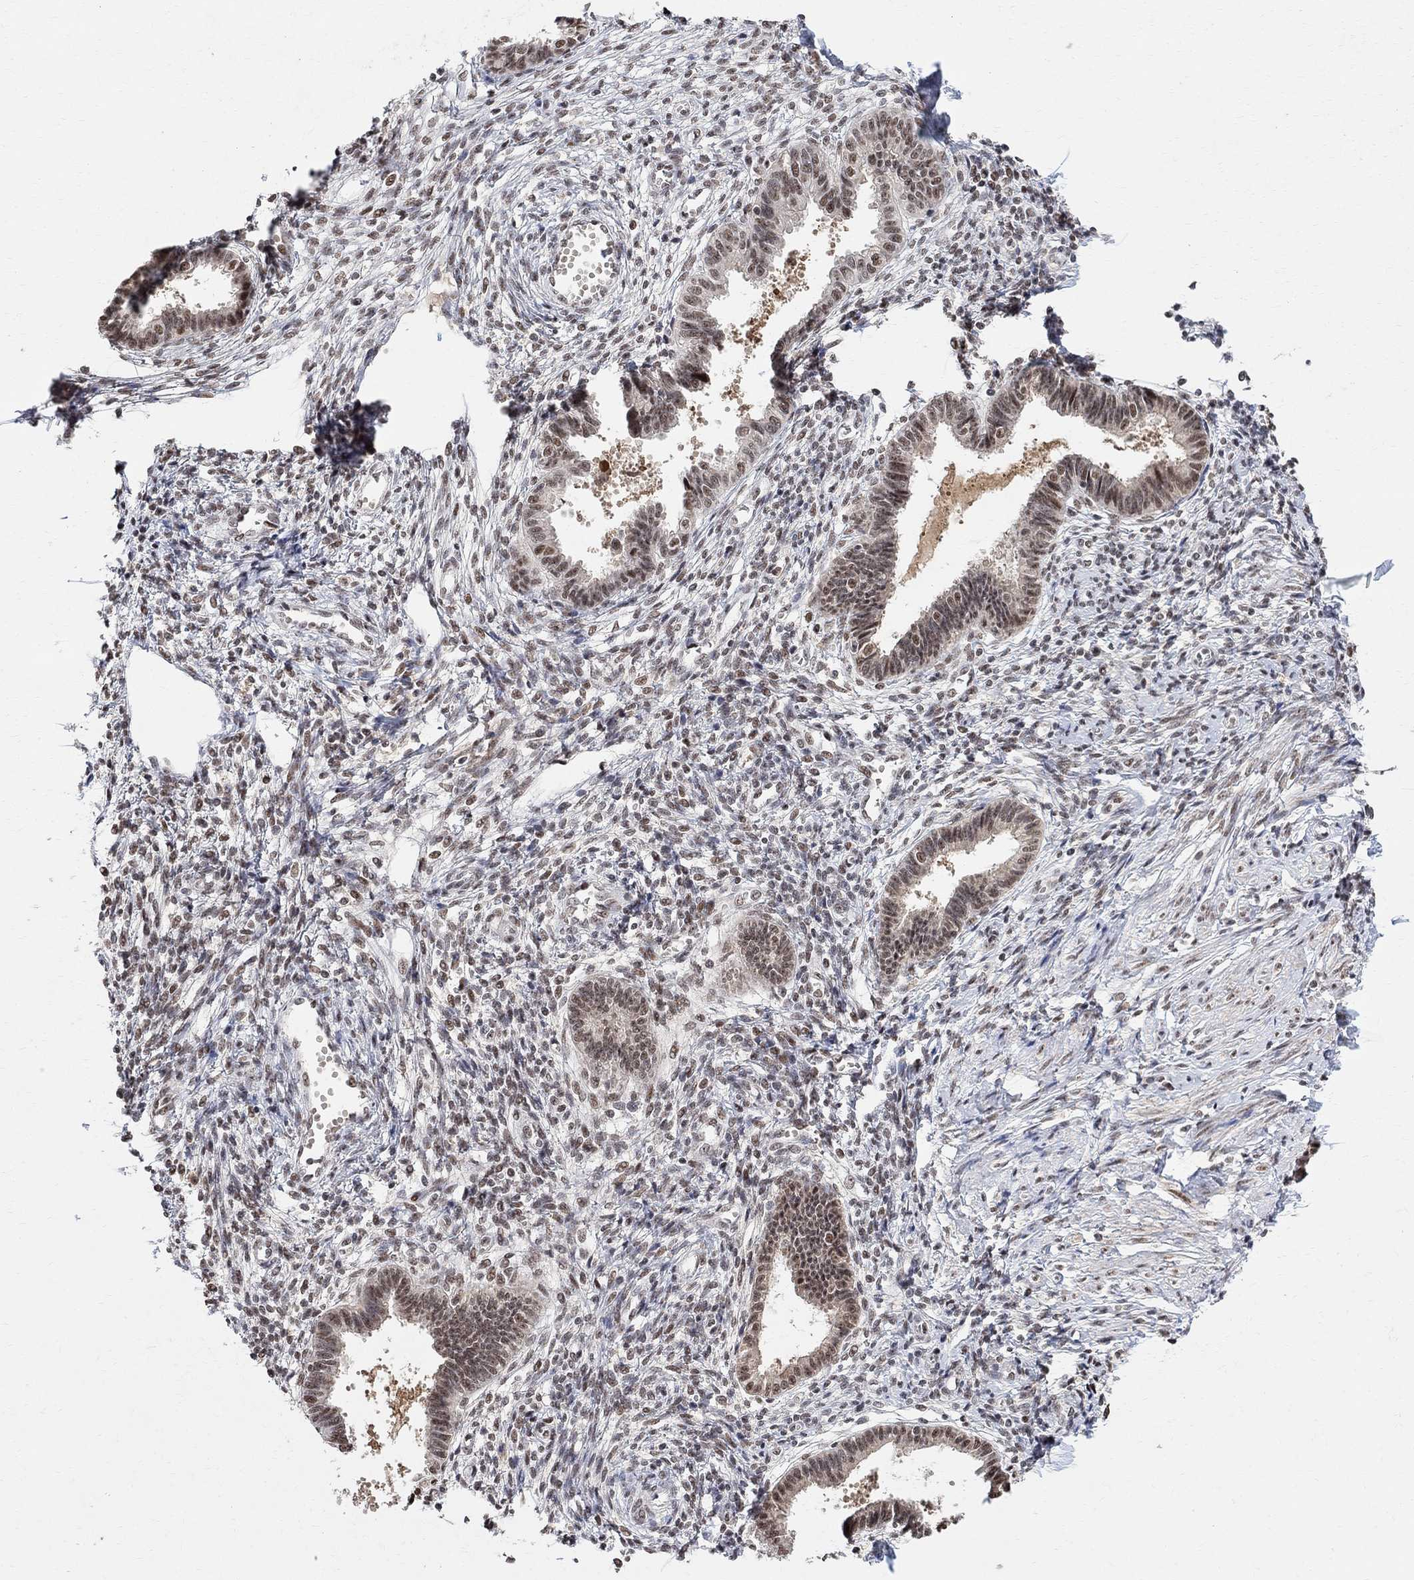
{"staining": {"intensity": "moderate", "quantity": "<25%", "location": "nuclear"}, "tissue": "endometrium", "cell_type": "Cells in endometrial stroma", "image_type": "normal", "snomed": [{"axis": "morphology", "description": "Normal tissue, NOS"}, {"axis": "topography", "description": "Cervix"}, {"axis": "topography", "description": "Endometrium"}], "caption": "Moderate nuclear positivity is present in about <25% of cells in endometrial stroma in normal endometrium. (DAB = brown stain, brightfield microscopy at high magnification).", "gene": "E4F1", "patient": {"sex": "female", "age": 37}}